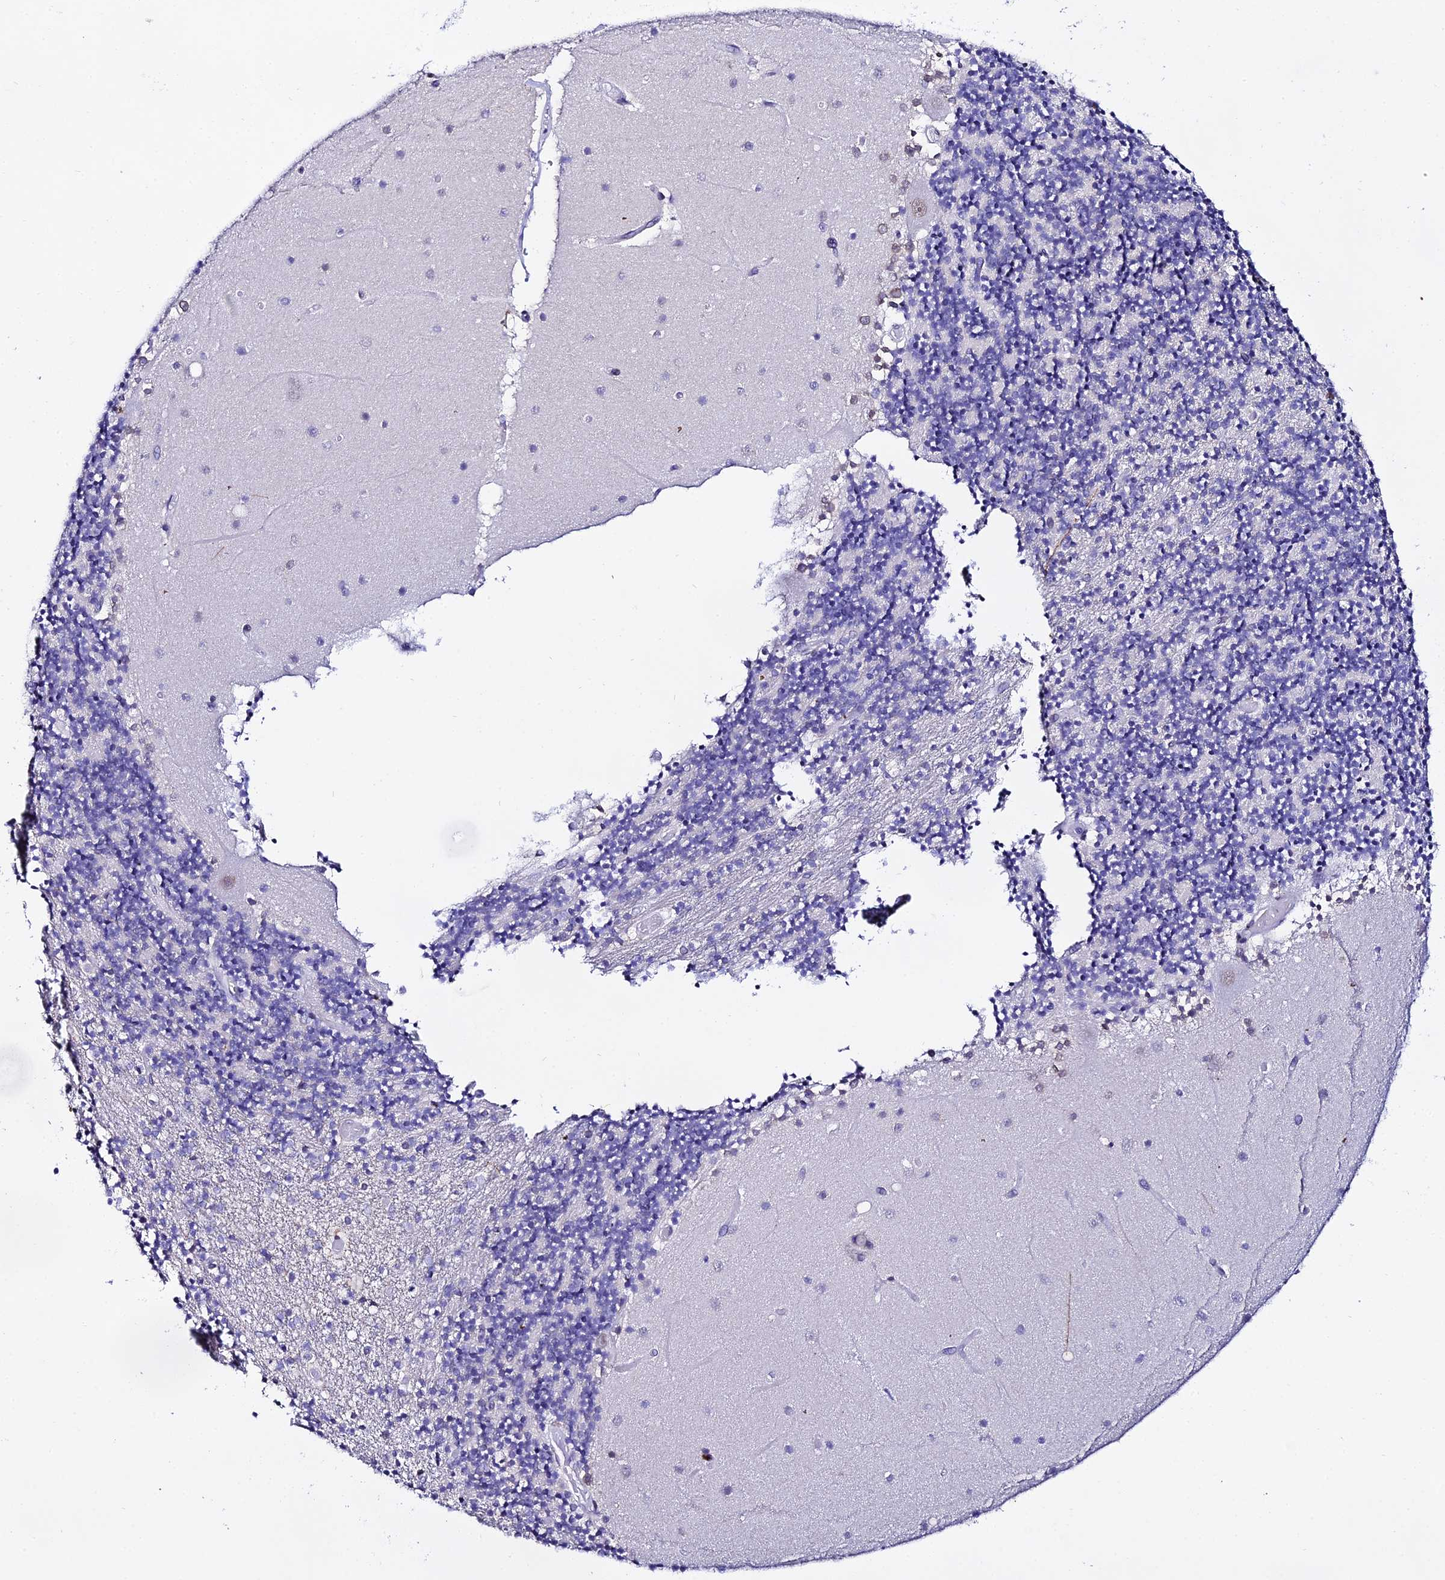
{"staining": {"intensity": "negative", "quantity": "none", "location": "none"}, "tissue": "cerebellum", "cell_type": "Cells in granular layer", "image_type": "normal", "snomed": [{"axis": "morphology", "description": "Normal tissue, NOS"}, {"axis": "topography", "description": "Cerebellum"}], "caption": "There is no significant positivity in cells in granular layer of cerebellum. (DAB (3,3'-diaminobenzidine) IHC with hematoxylin counter stain).", "gene": "MCM10", "patient": {"sex": "female", "age": 28}}